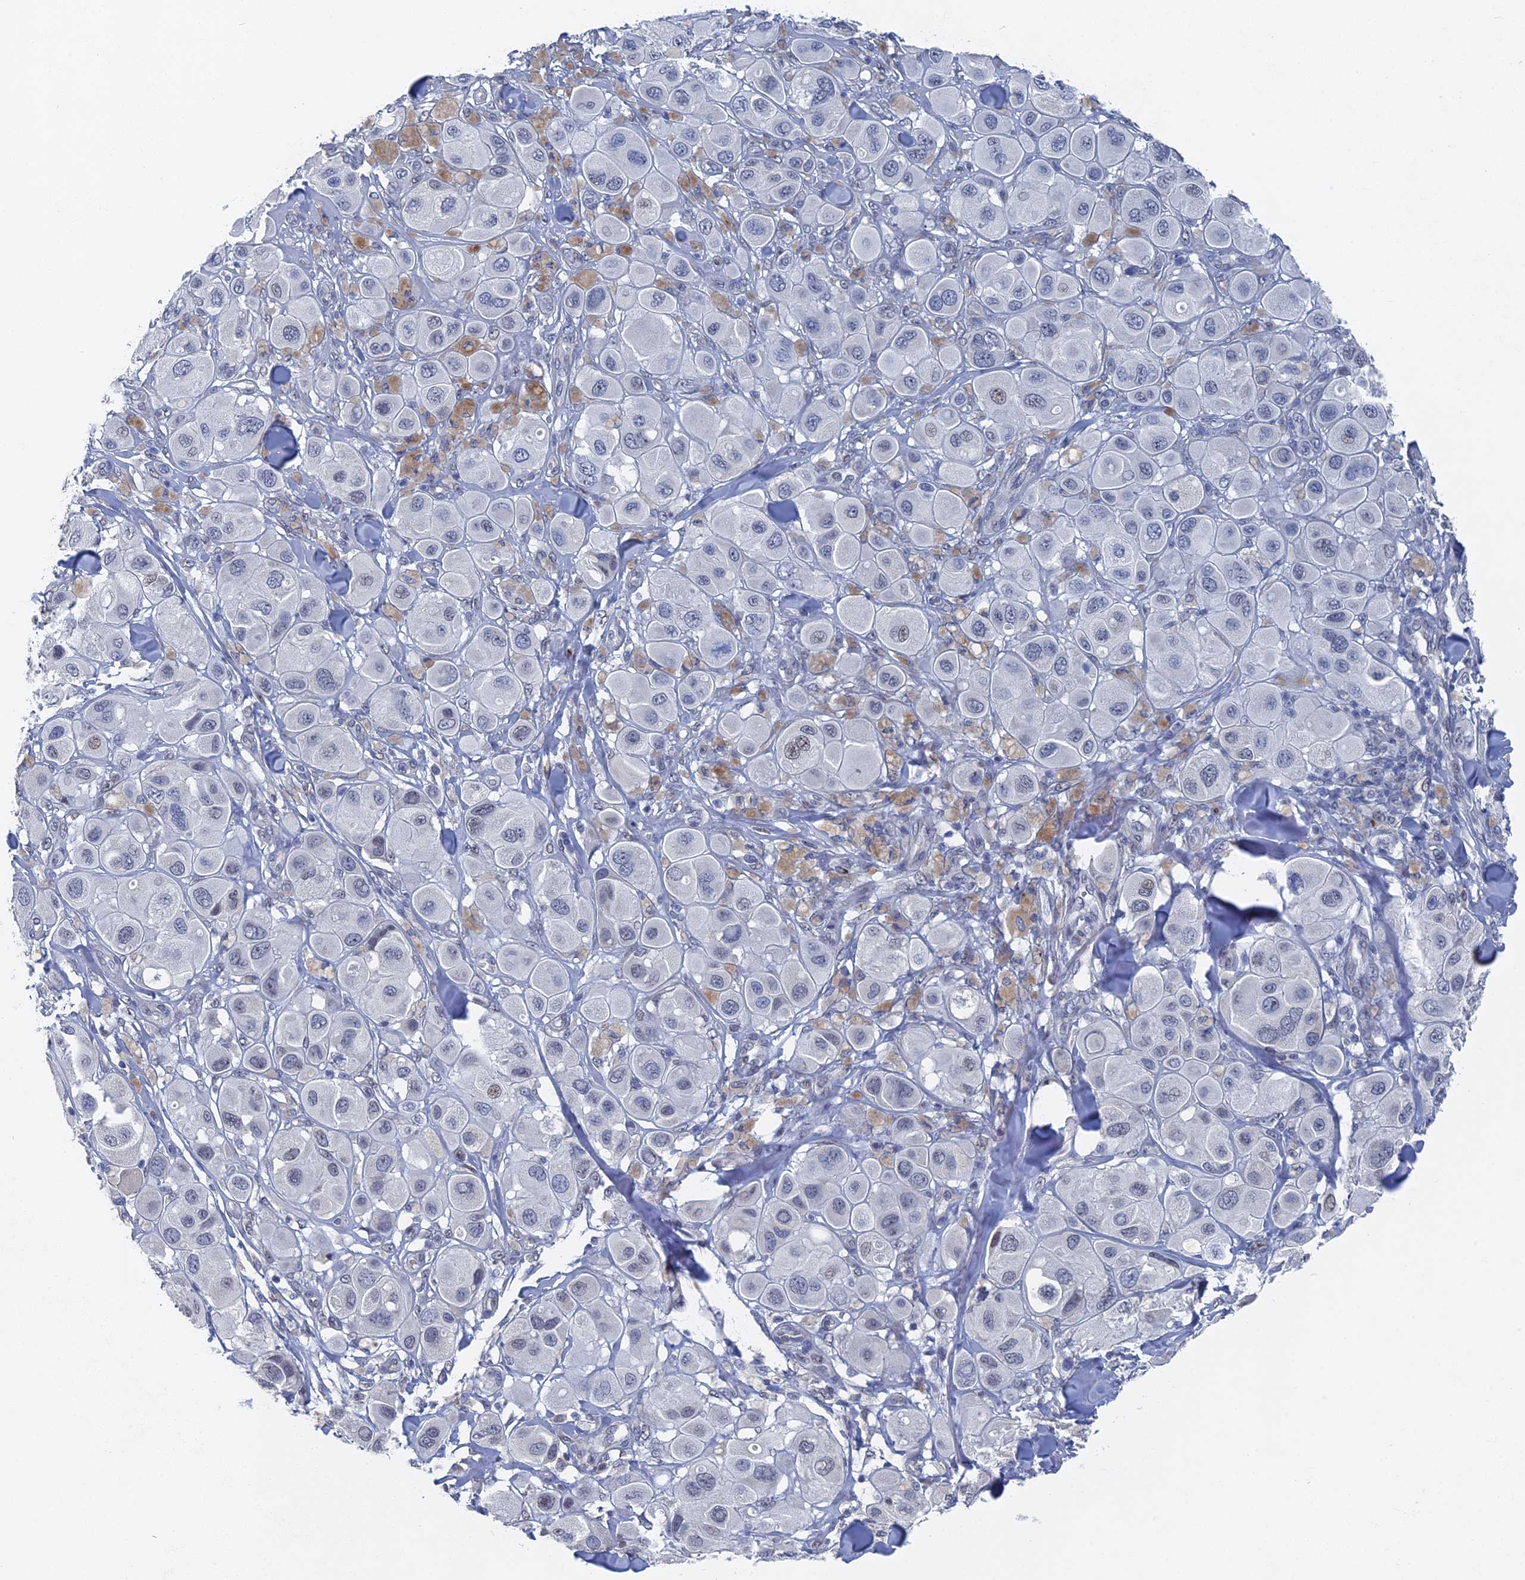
{"staining": {"intensity": "negative", "quantity": "none", "location": "none"}, "tissue": "melanoma", "cell_type": "Tumor cells", "image_type": "cancer", "snomed": [{"axis": "morphology", "description": "Malignant melanoma, Metastatic site"}, {"axis": "topography", "description": "Skin"}], "caption": "This image is of malignant melanoma (metastatic site) stained with immunohistochemistry to label a protein in brown with the nuclei are counter-stained blue. There is no positivity in tumor cells.", "gene": "MTRF1", "patient": {"sex": "male", "age": 41}}